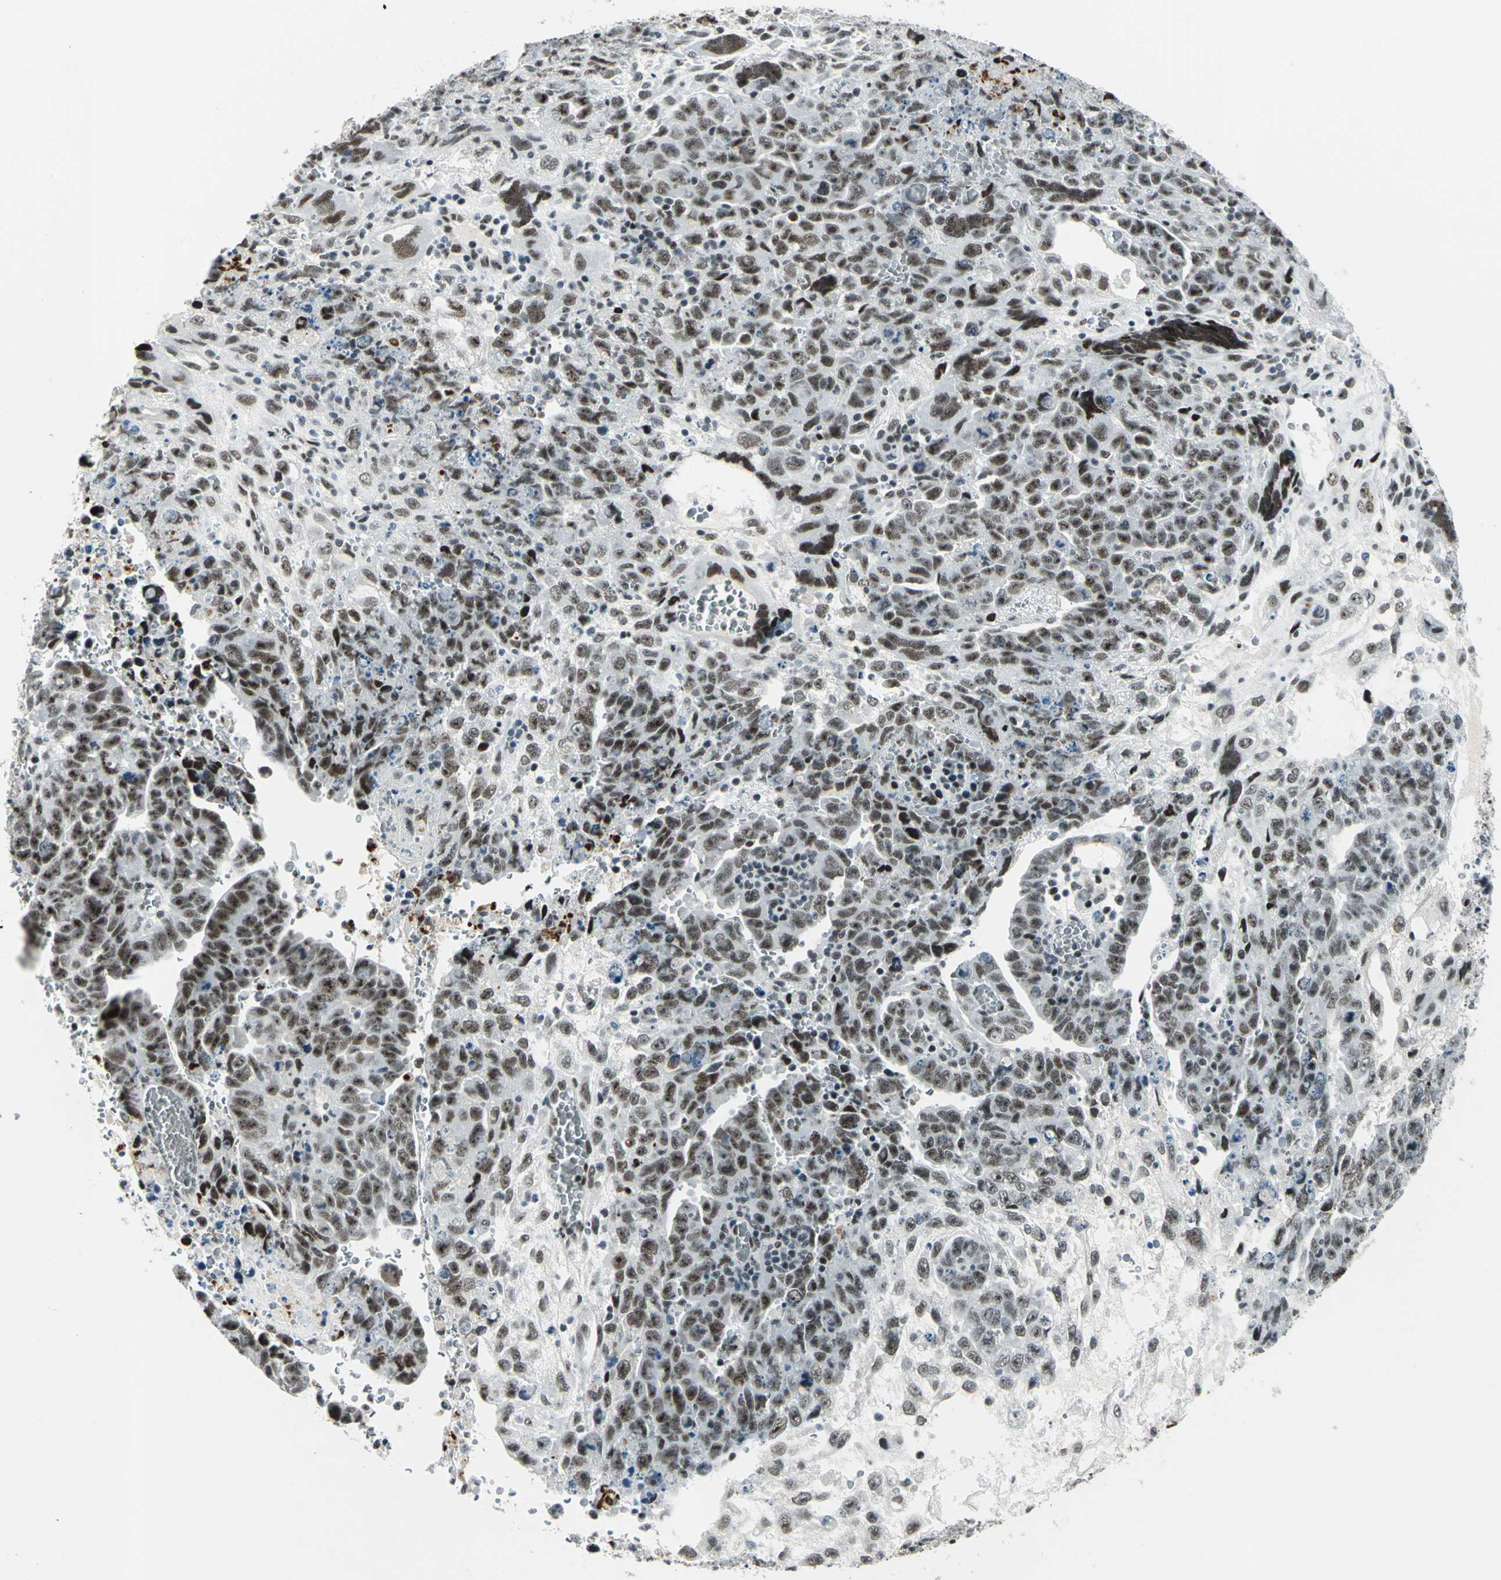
{"staining": {"intensity": "strong", "quantity": ">75%", "location": "nuclear"}, "tissue": "testis cancer", "cell_type": "Tumor cells", "image_type": "cancer", "snomed": [{"axis": "morphology", "description": "Carcinoma, Embryonal, NOS"}, {"axis": "topography", "description": "Testis"}], "caption": "Testis cancer stained for a protein (brown) demonstrates strong nuclear positive staining in about >75% of tumor cells.", "gene": "KAT6B", "patient": {"sex": "male", "age": 28}}